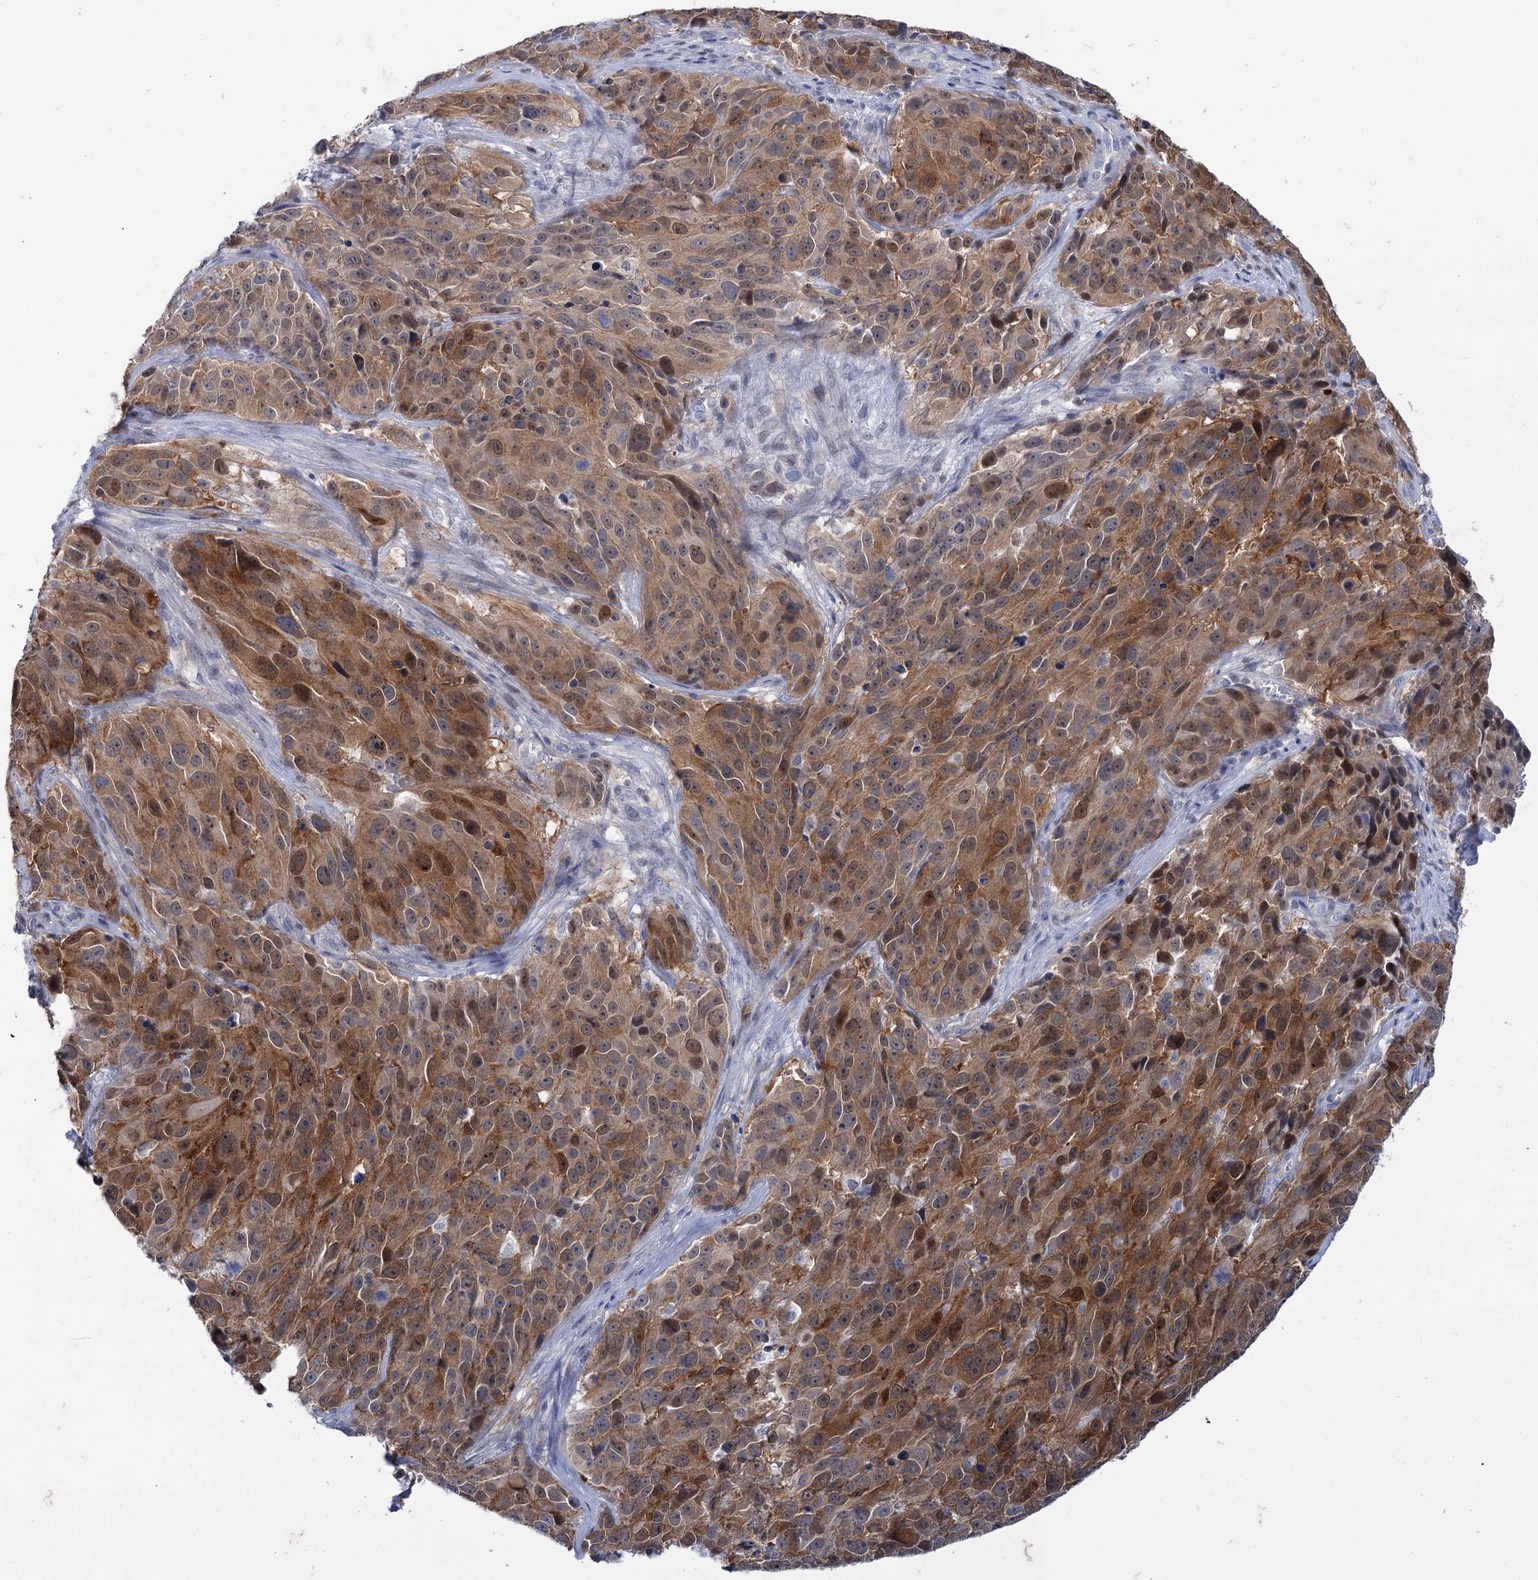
{"staining": {"intensity": "moderate", "quantity": ">75%", "location": "cytoplasmic/membranous,nuclear"}, "tissue": "melanoma", "cell_type": "Tumor cells", "image_type": "cancer", "snomed": [{"axis": "morphology", "description": "Malignant melanoma, NOS"}, {"axis": "topography", "description": "Skin"}], "caption": "A brown stain labels moderate cytoplasmic/membranous and nuclear expression of a protein in melanoma tumor cells. (DAB (3,3'-diaminobenzidine) IHC, brown staining for protein, blue staining for nuclei).", "gene": "MID1IP1", "patient": {"sex": "male", "age": 84}}